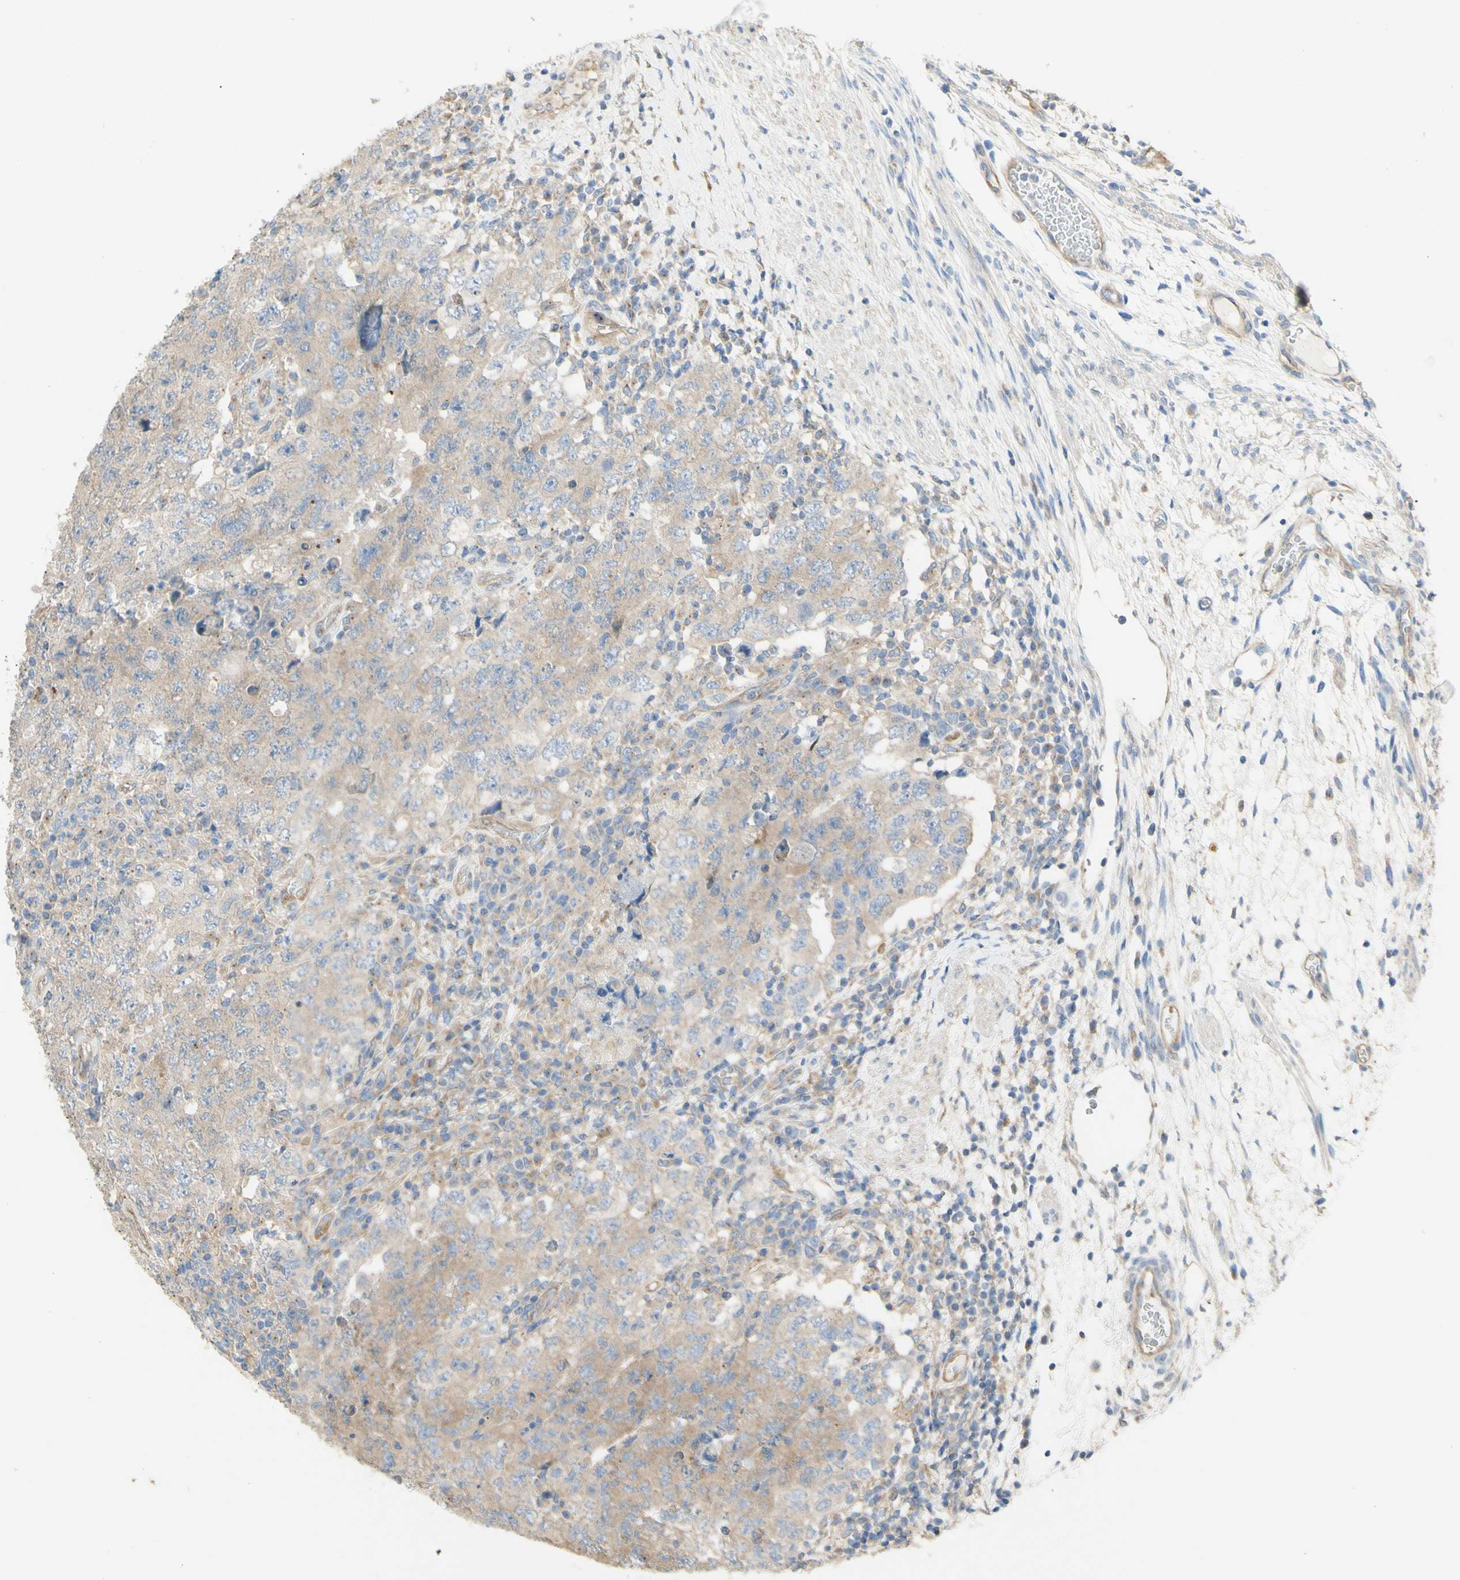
{"staining": {"intensity": "weak", "quantity": "25%-75%", "location": "cytoplasmic/membranous"}, "tissue": "testis cancer", "cell_type": "Tumor cells", "image_type": "cancer", "snomed": [{"axis": "morphology", "description": "Carcinoma, Embryonal, NOS"}, {"axis": "topography", "description": "Testis"}], "caption": "Immunohistochemistry (IHC) (DAB (3,3'-diaminobenzidine)) staining of human testis embryonal carcinoma displays weak cytoplasmic/membranous protein expression in approximately 25%-75% of tumor cells. (DAB IHC with brightfield microscopy, high magnification).", "gene": "DYNC1H1", "patient": {"sex": "male", "age": 26}}